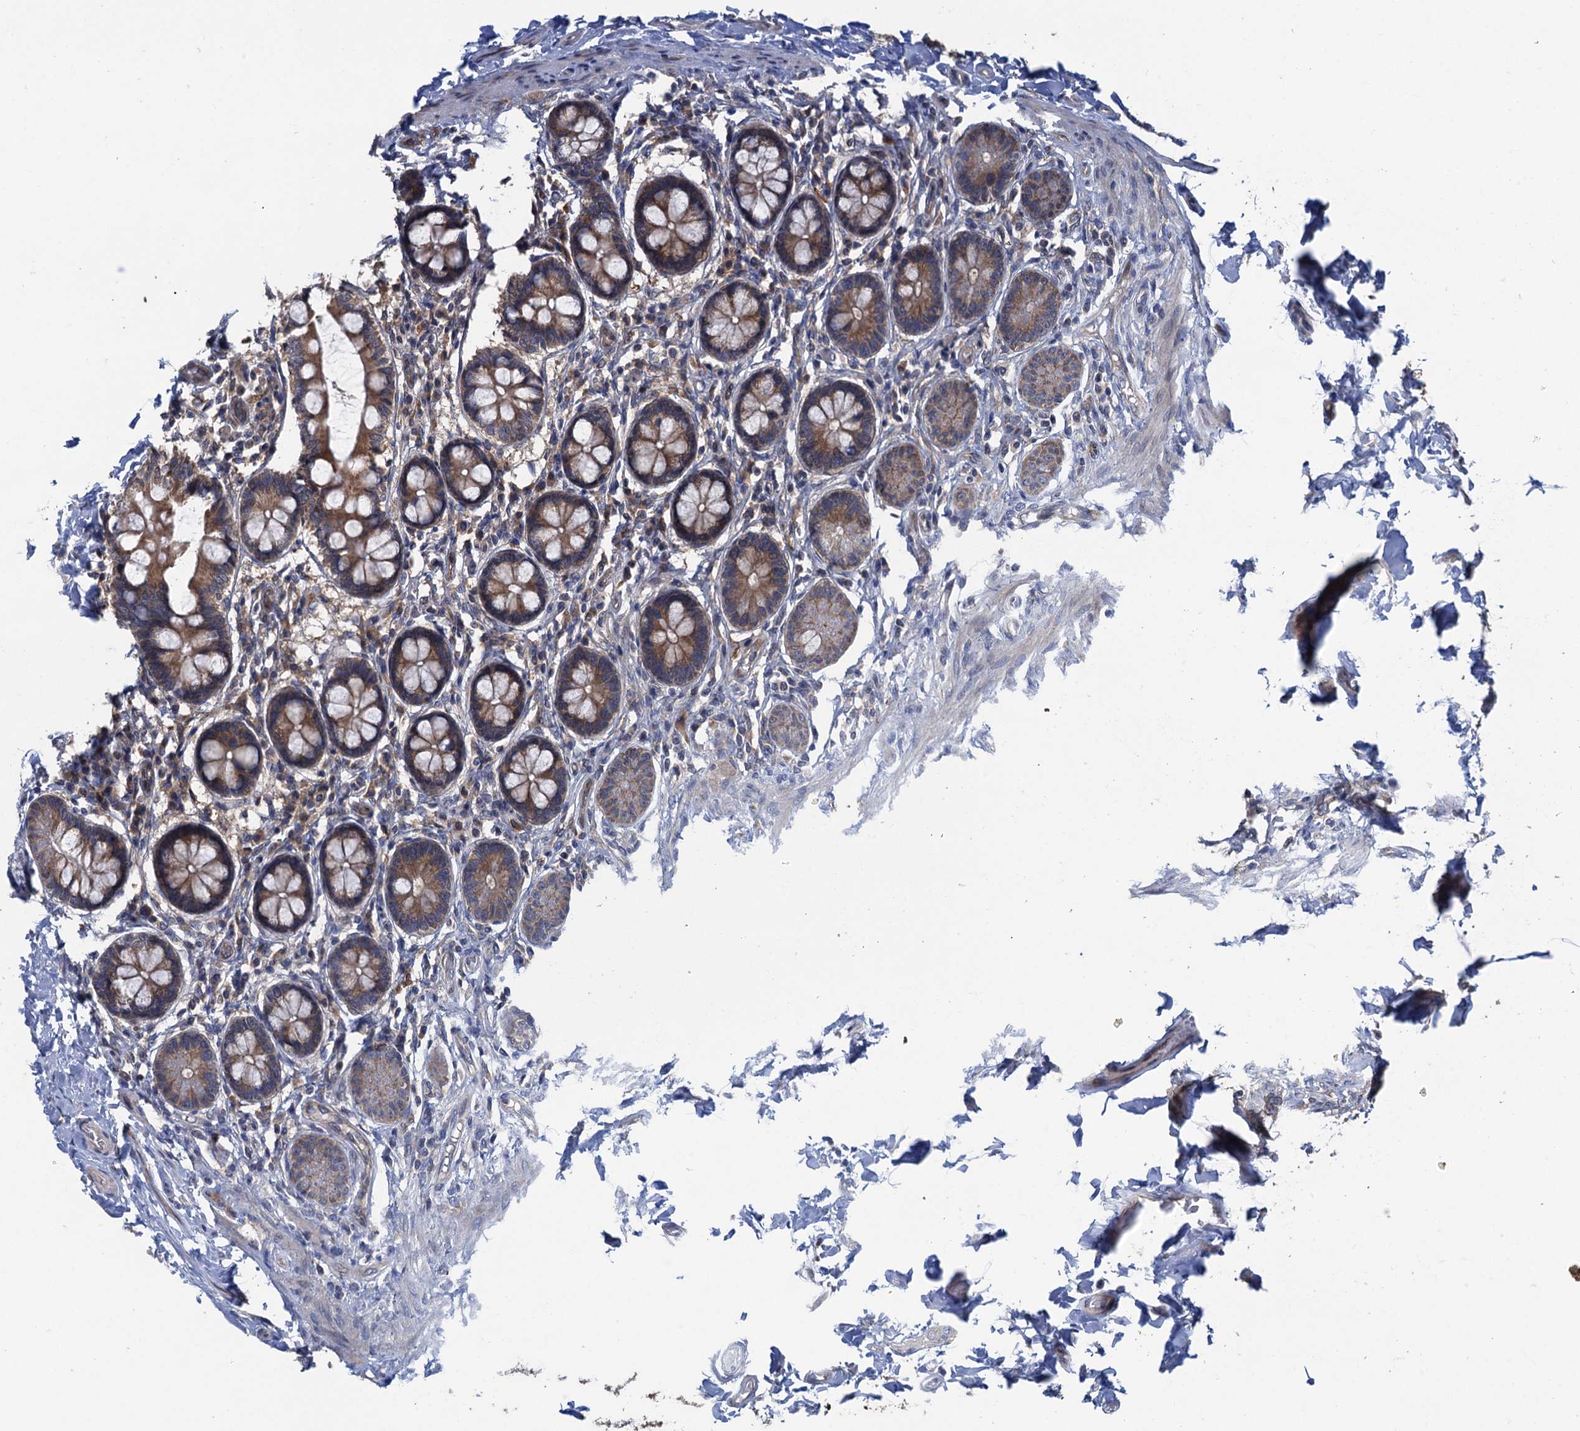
{"staining": {"intensity": "strong", "quantity": ">75%", "location": "cytoplasmic/membranous"}, "tissue": "small intestine", "cell_type": "Glandular cells", "image_type": "normal", "snomed": [{"axis": "morphology", "description": "Normal tissue, NOS"}, {"axis": "topography", "description": "Small intestine"}], "caption": "This histopathology image exhibits IHC staining of benign small intestine, with high strong cytoplasmic/membranous positivity in about >75% of glandular cells.", "gene": "CNTN5", "patient": {"sex": "male", "age": 52}}